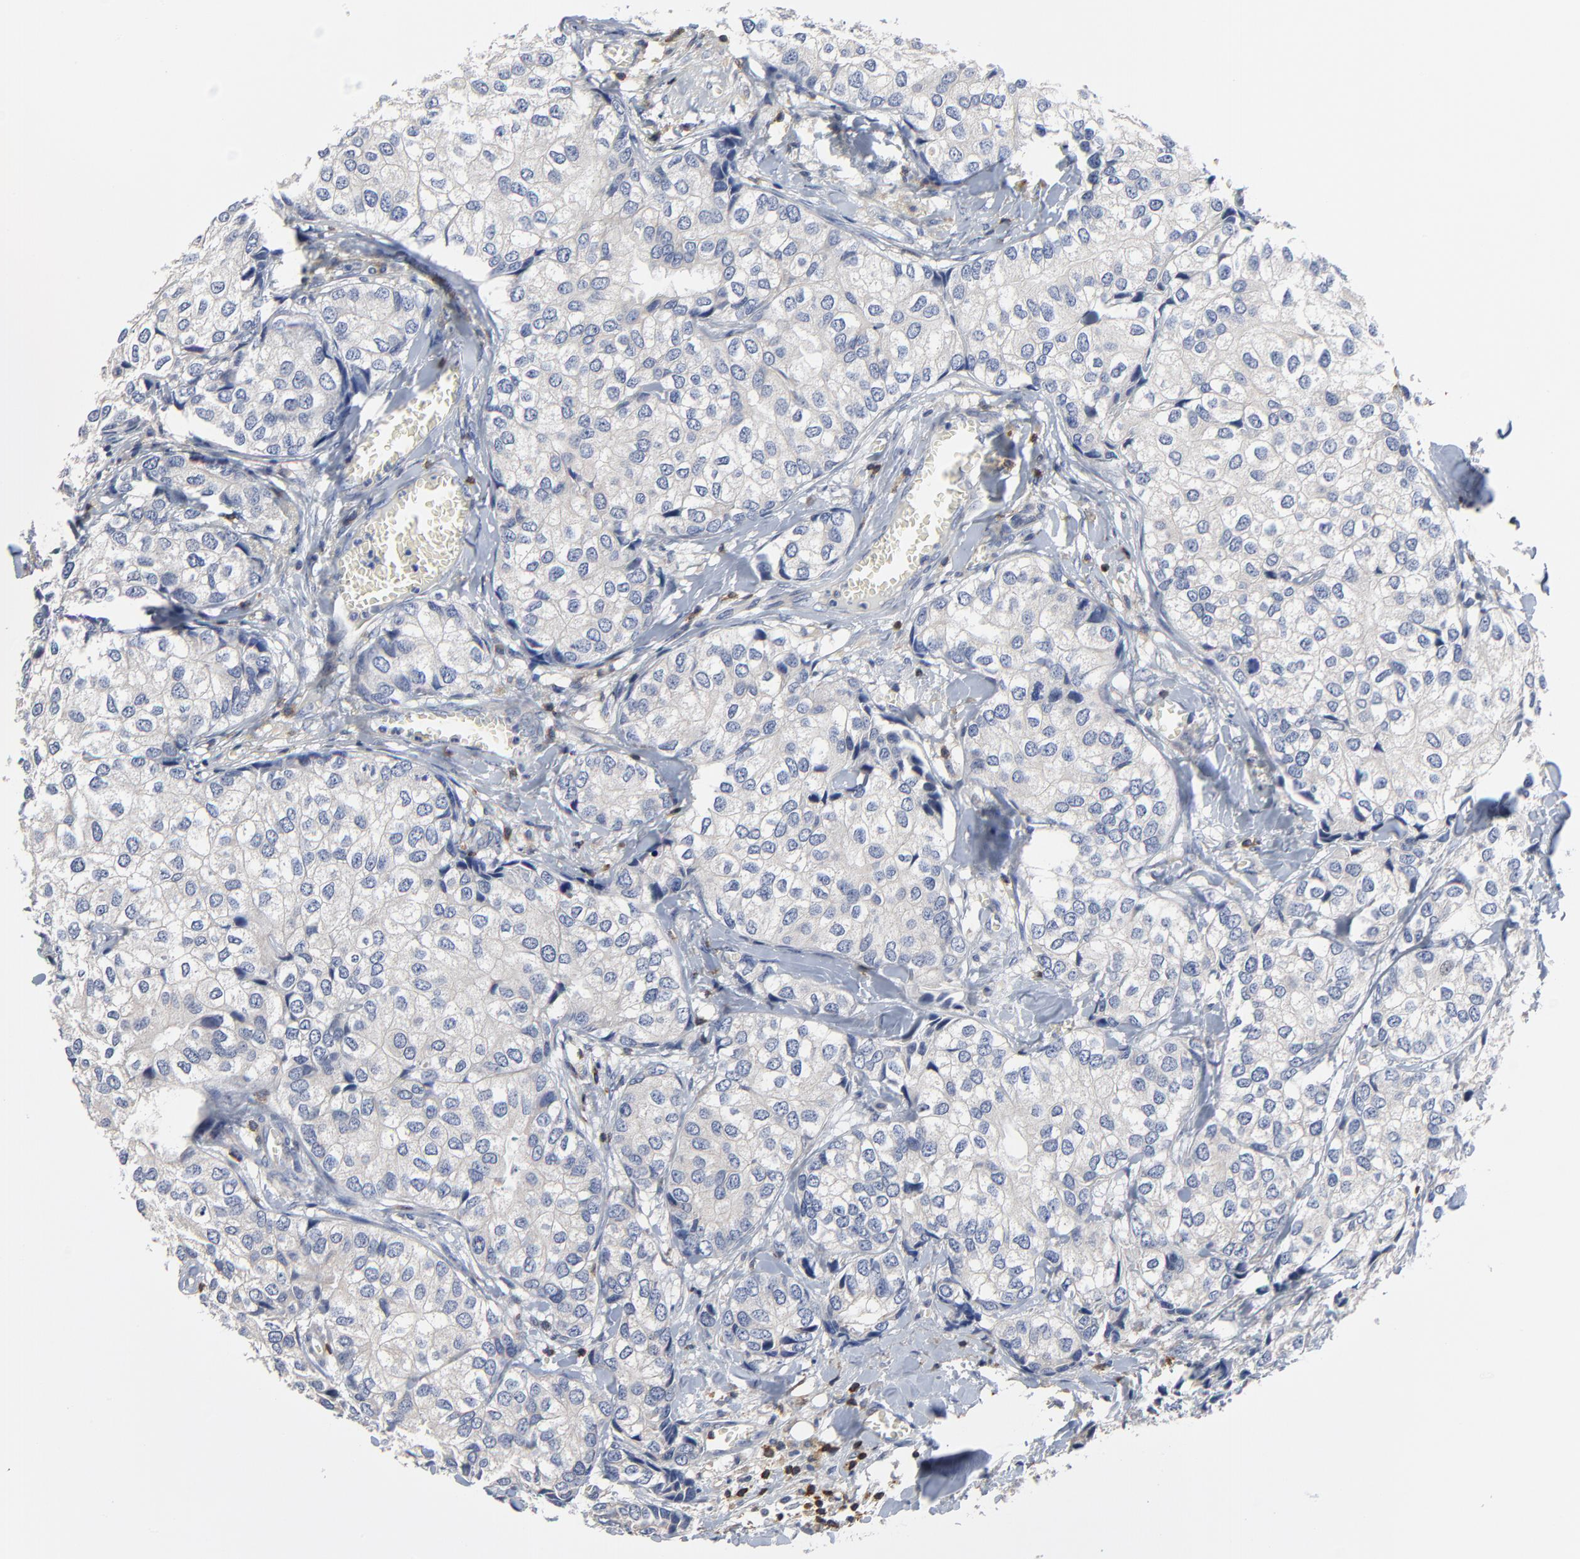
{"staining": {"intensity": "negative", "quantity": "none", "location": "none"}, "tissue": "breast cancer", "cell_type": "Tumor cells", "image_type": "cancer", "snomed": [{"axis": "morphology", "description": "Duct carcinoma"}, {"axis": "topography", "description": "Breast"}], "caption": "IHC histopathology image of human breast cancer stained for a protein (brown), which displays no expression in tumor cells.", "gene": "SKAP1", "patient": {"sex": "female", "age": 68}}